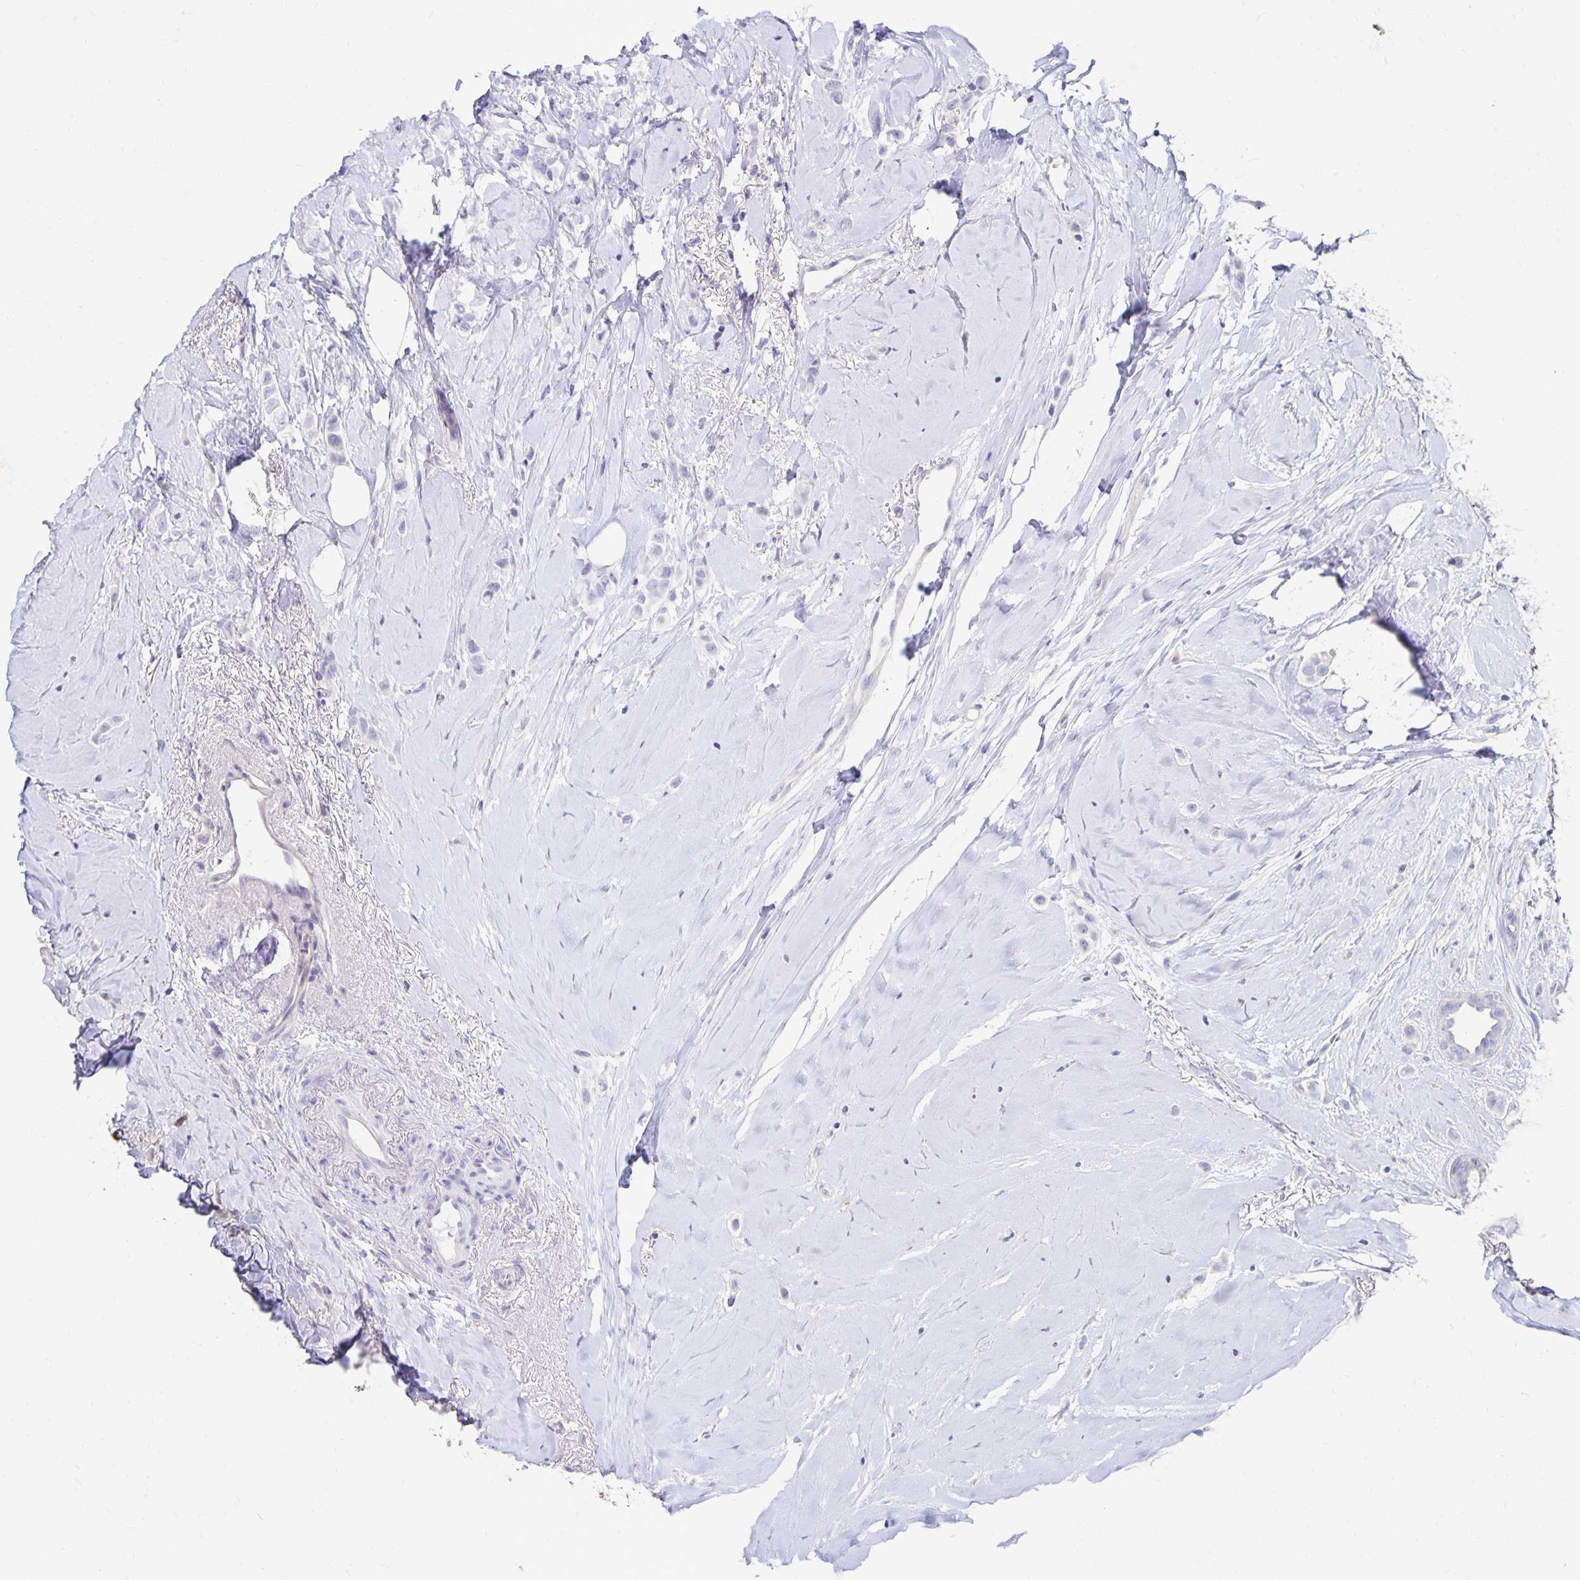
{"staining": {"intensity": "negative", "quantity": "none", "location": "none"}, "tissue": "breast cancer", "cell_type": "Tumor cells", "image_type": "cancer", "snomed": [{"axis": "morphology", "description": "Lobular carcinoma"}, {"axis": "topography", "description": "Breast"}], "caption": "High magnification brightfield microscopy of breast cancer stained with DAB (3,3'-diaminobenzidine) (brown) and counterstained with hematoxylin (blue): tumor cells show no significant expression.", "gene": "DYNLT4", "patient": {"sex": "female", "age": 66}}